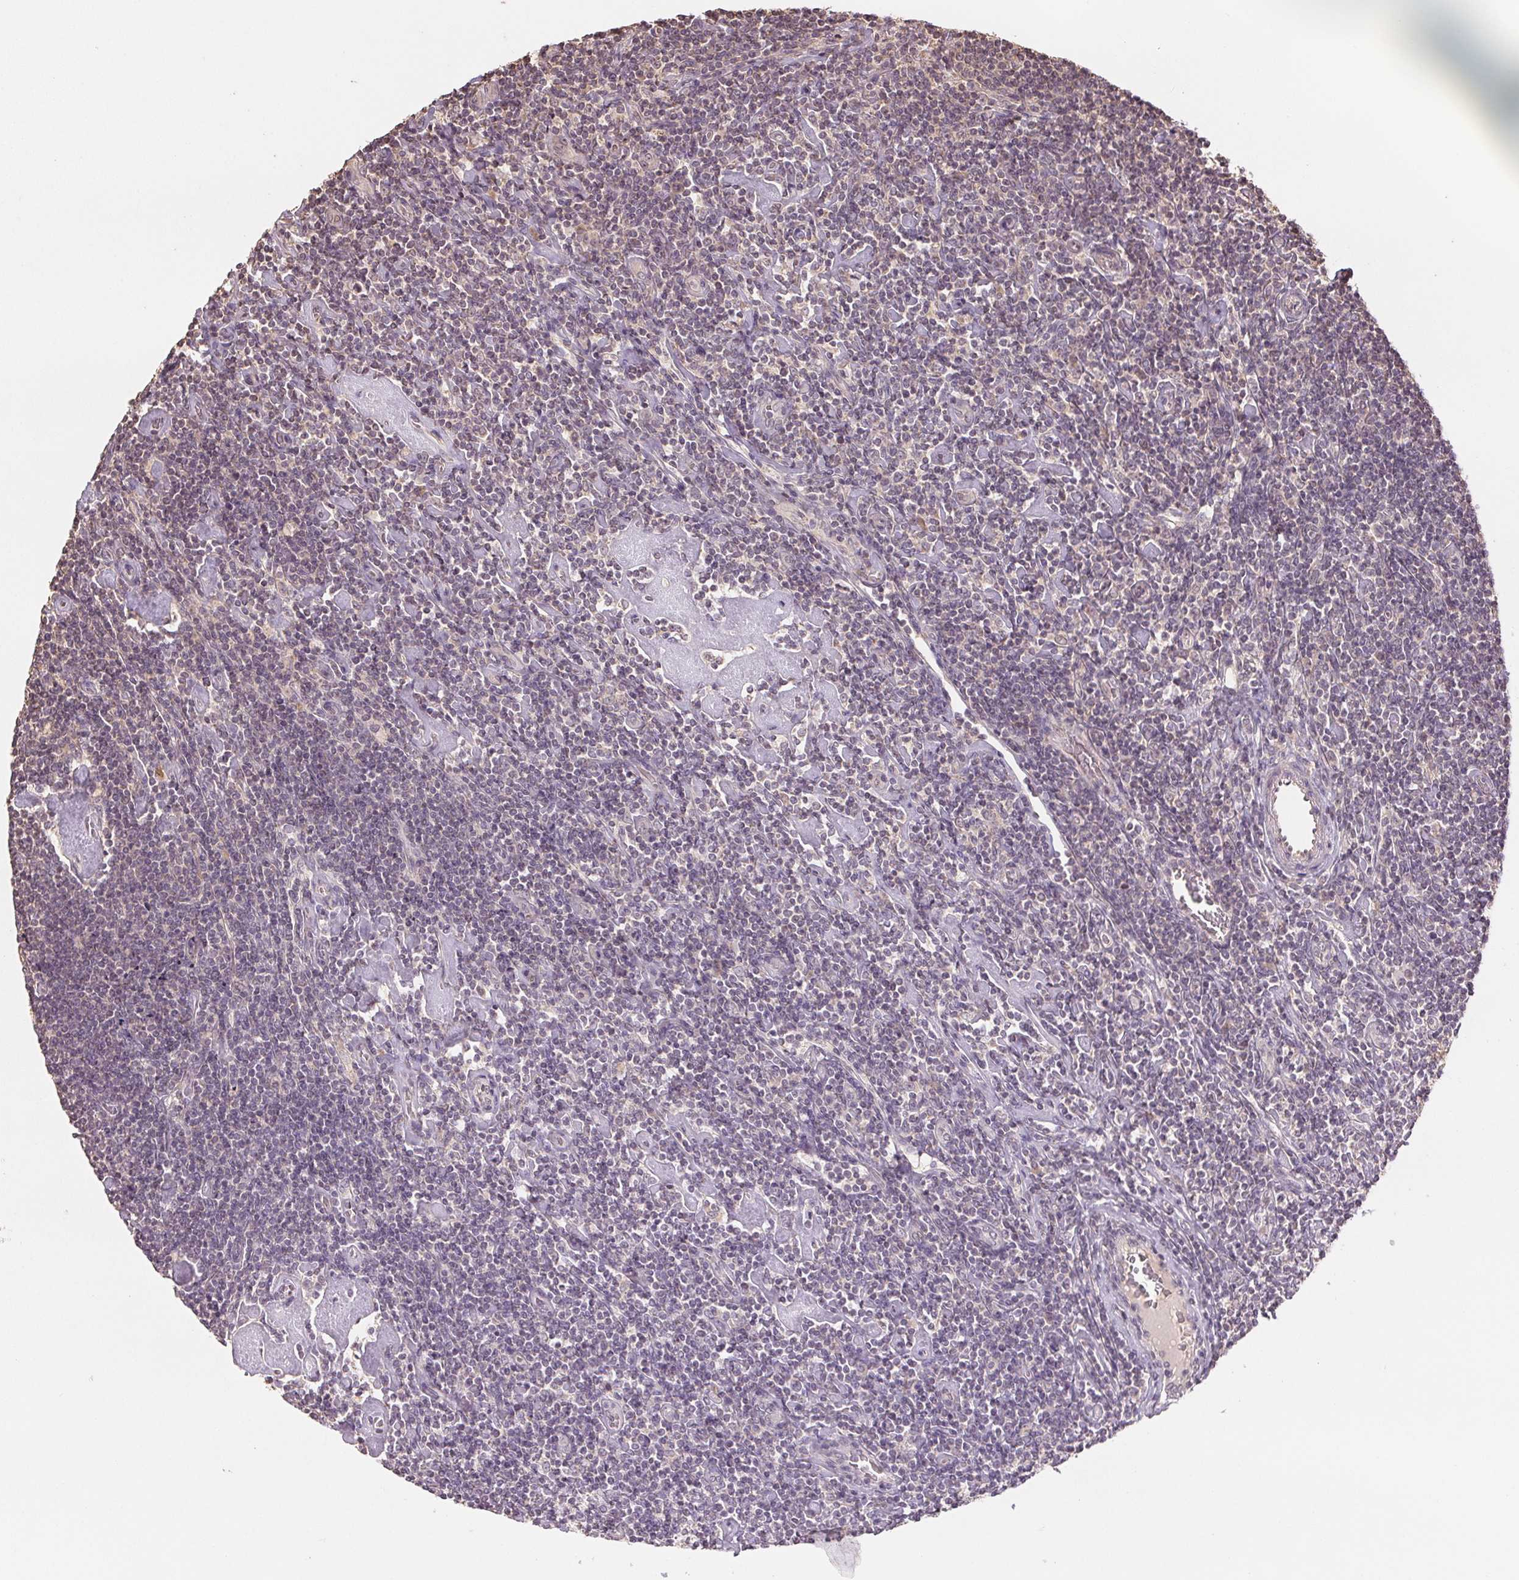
{"staining": {"intensity": "negative", "quantity": "none", "location": "none"}, "tissue": "lymphoma", "cell_type": "Tumor cells", "image_type": "cancer", "snomed": [{"axis": "morphology", "description": "Hodgkin's disease, NOS"}, {"axis": "topography", "description": "Lymph node"}], "caption": "Tumor cells are negative for protein expression in human lymphoma.", "gene": "COX14", "patient": {"sex": "male", "age": 40}}